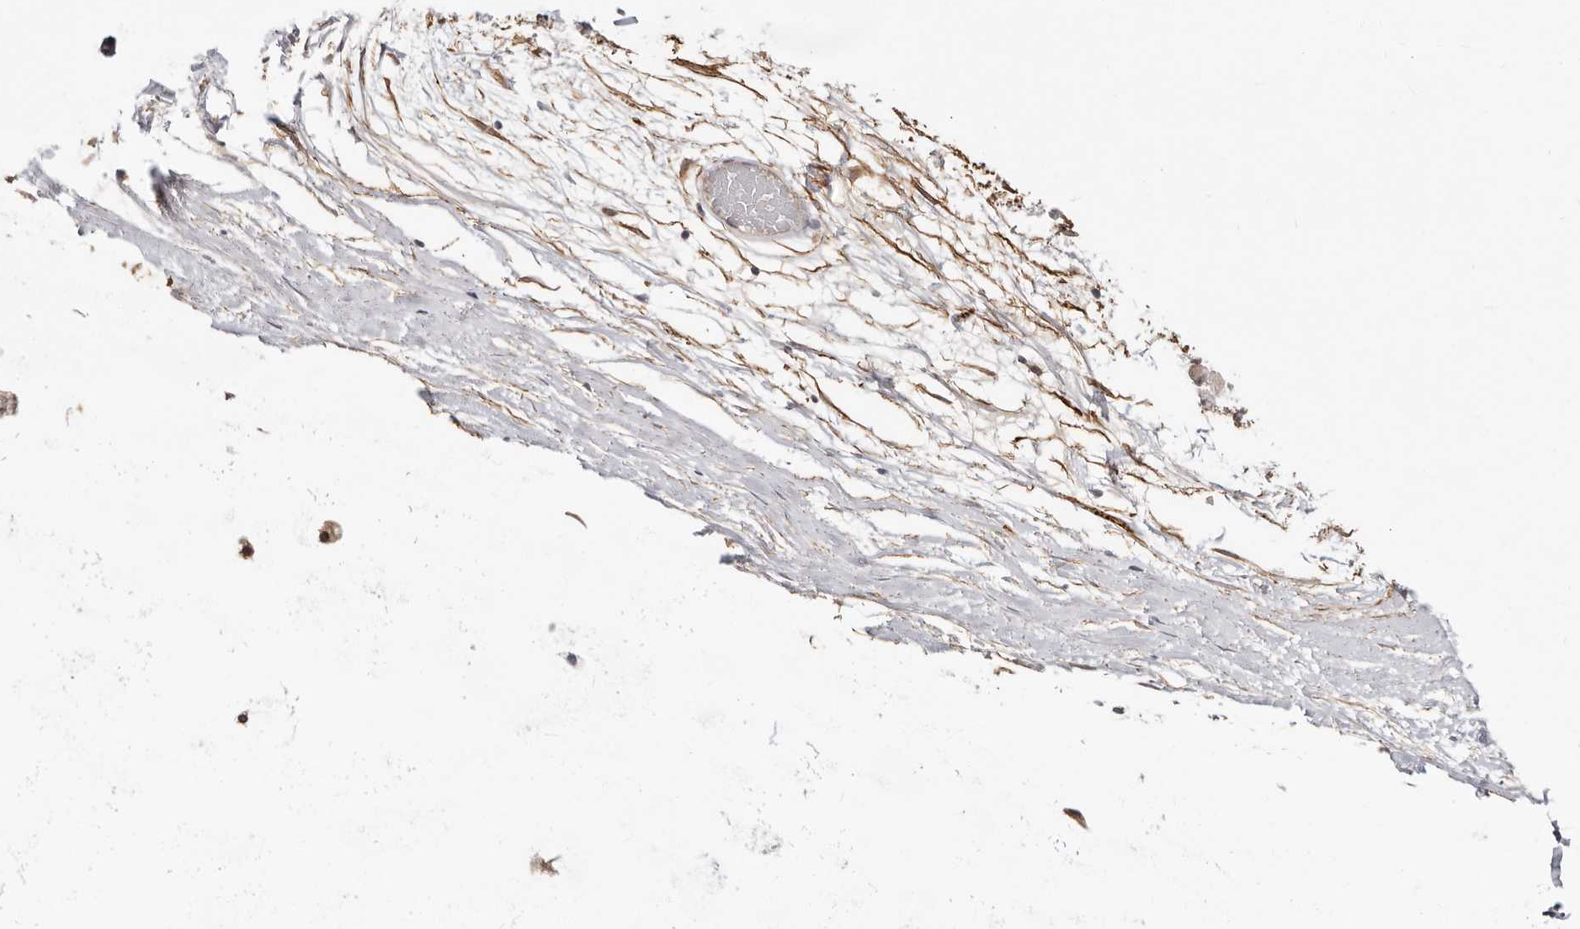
{"staining": {"intensity": "moderate", "quantity": "25%-75%", "location": "cytoplasmic/membranous"}, "tissue": "adipose tissue", "cell_type": "Adipocytes", "image_type": "normal", "snomed": [{"axis": "morphology", "description": "Normal tissue, NOS"}, {"axis": "topography", "description": "Bronchus"}], "caption": "Protein expression analysis of unremarkable human adipose tissue reveals moderate cytoplasmic/membranous staining in about 25%-75% of adipocytes.", "gene": "SZT2", "patient": {"sex": "male", "age": 66}}